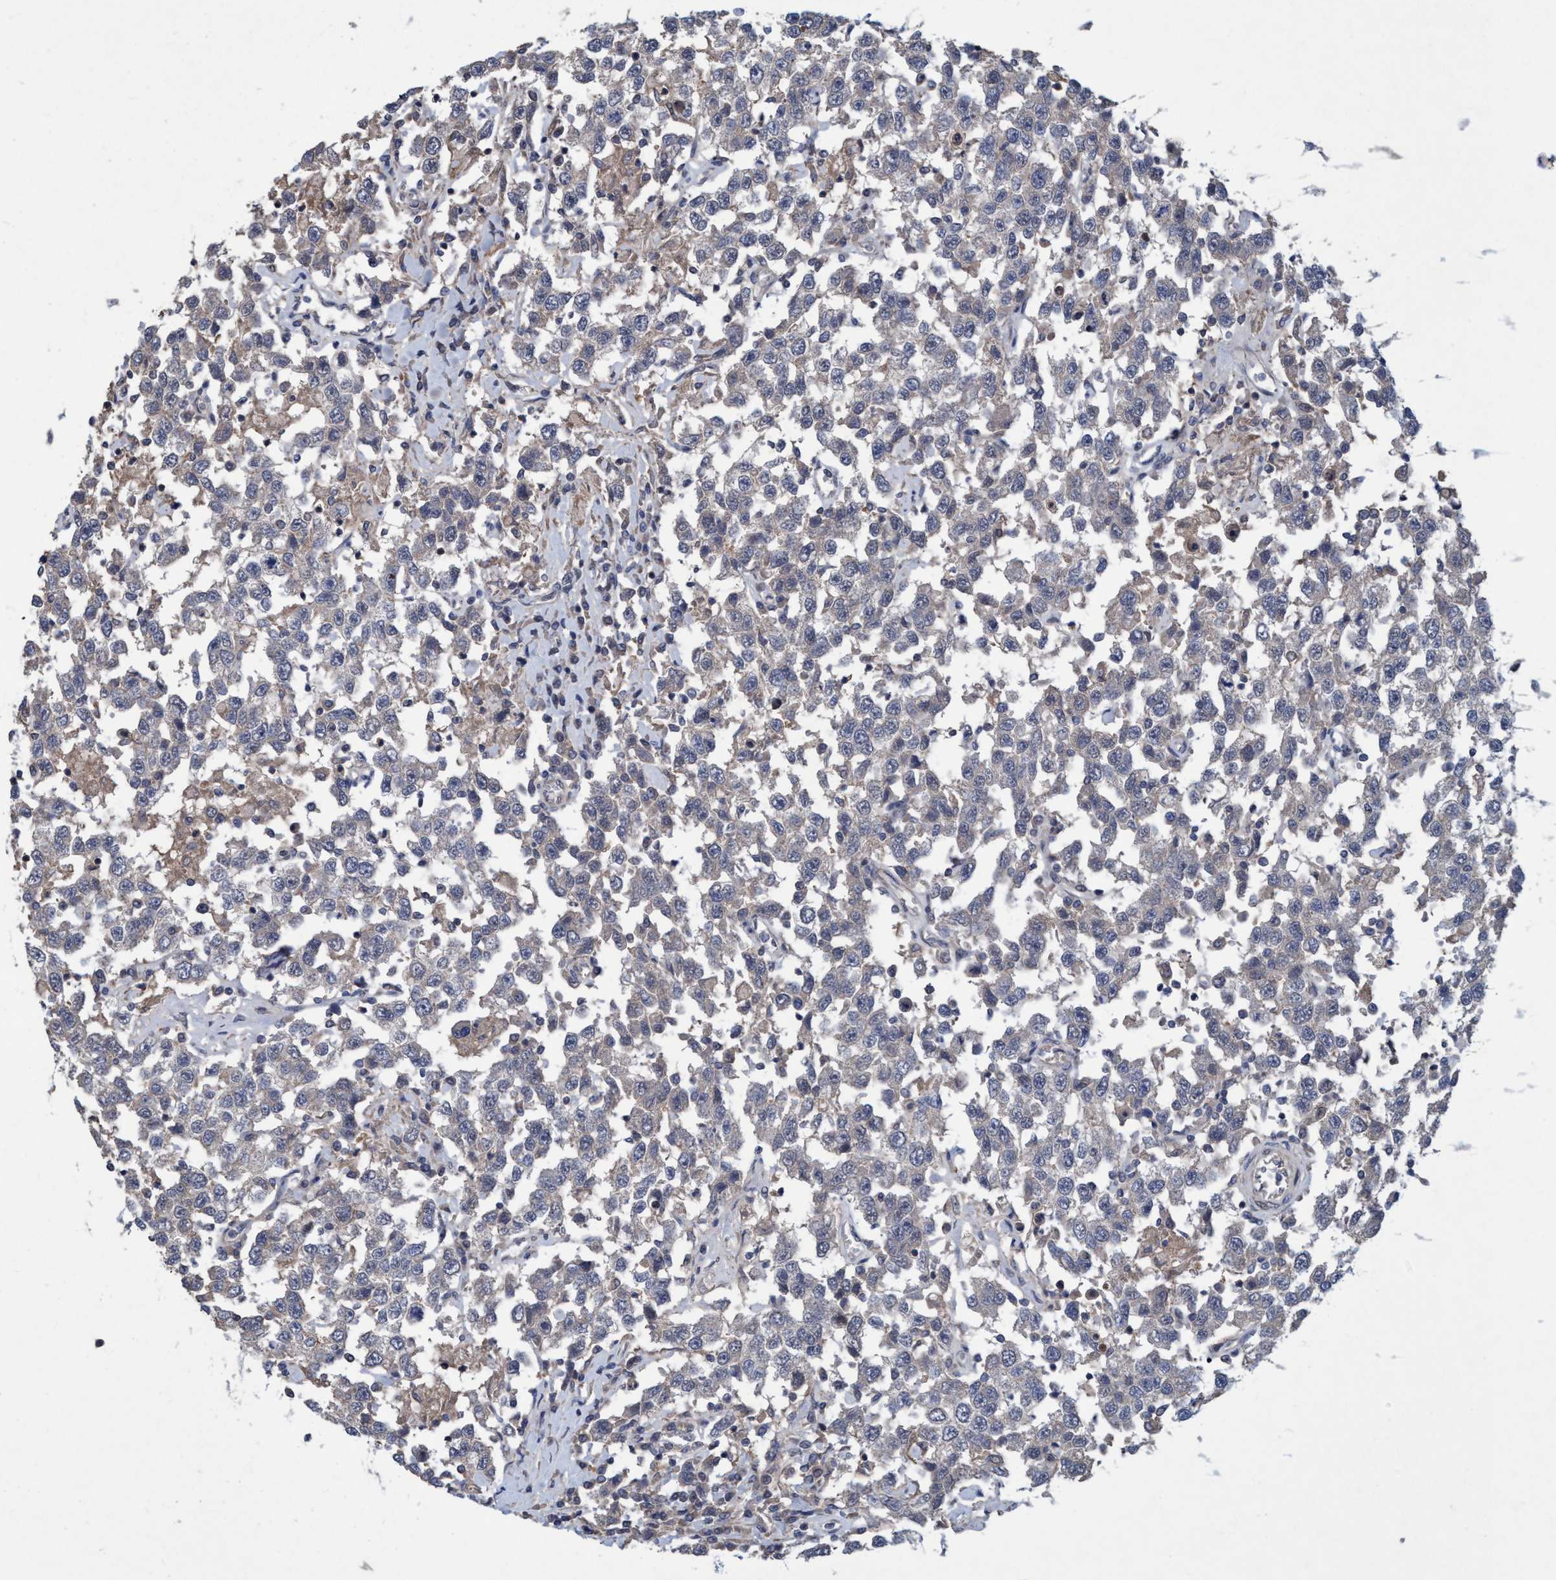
{"staining": {"intensity": "negative", "quantity": "none", "location": "none"}, "tissue": "testis cancer", "cell_type": "Tumor cells", "image_type": "cancer", "snomed": [{"axis": "morphology", "description": "Seminoma, NOS"}, {"axis": "topography", "description": "Testis"}], "caption": "A photomicrograph of testis seminoma stained for a protein displays no brown staining in tumor cells.", "gene": "ZNF677", "patient": {"sex": "male", "age": 41}}